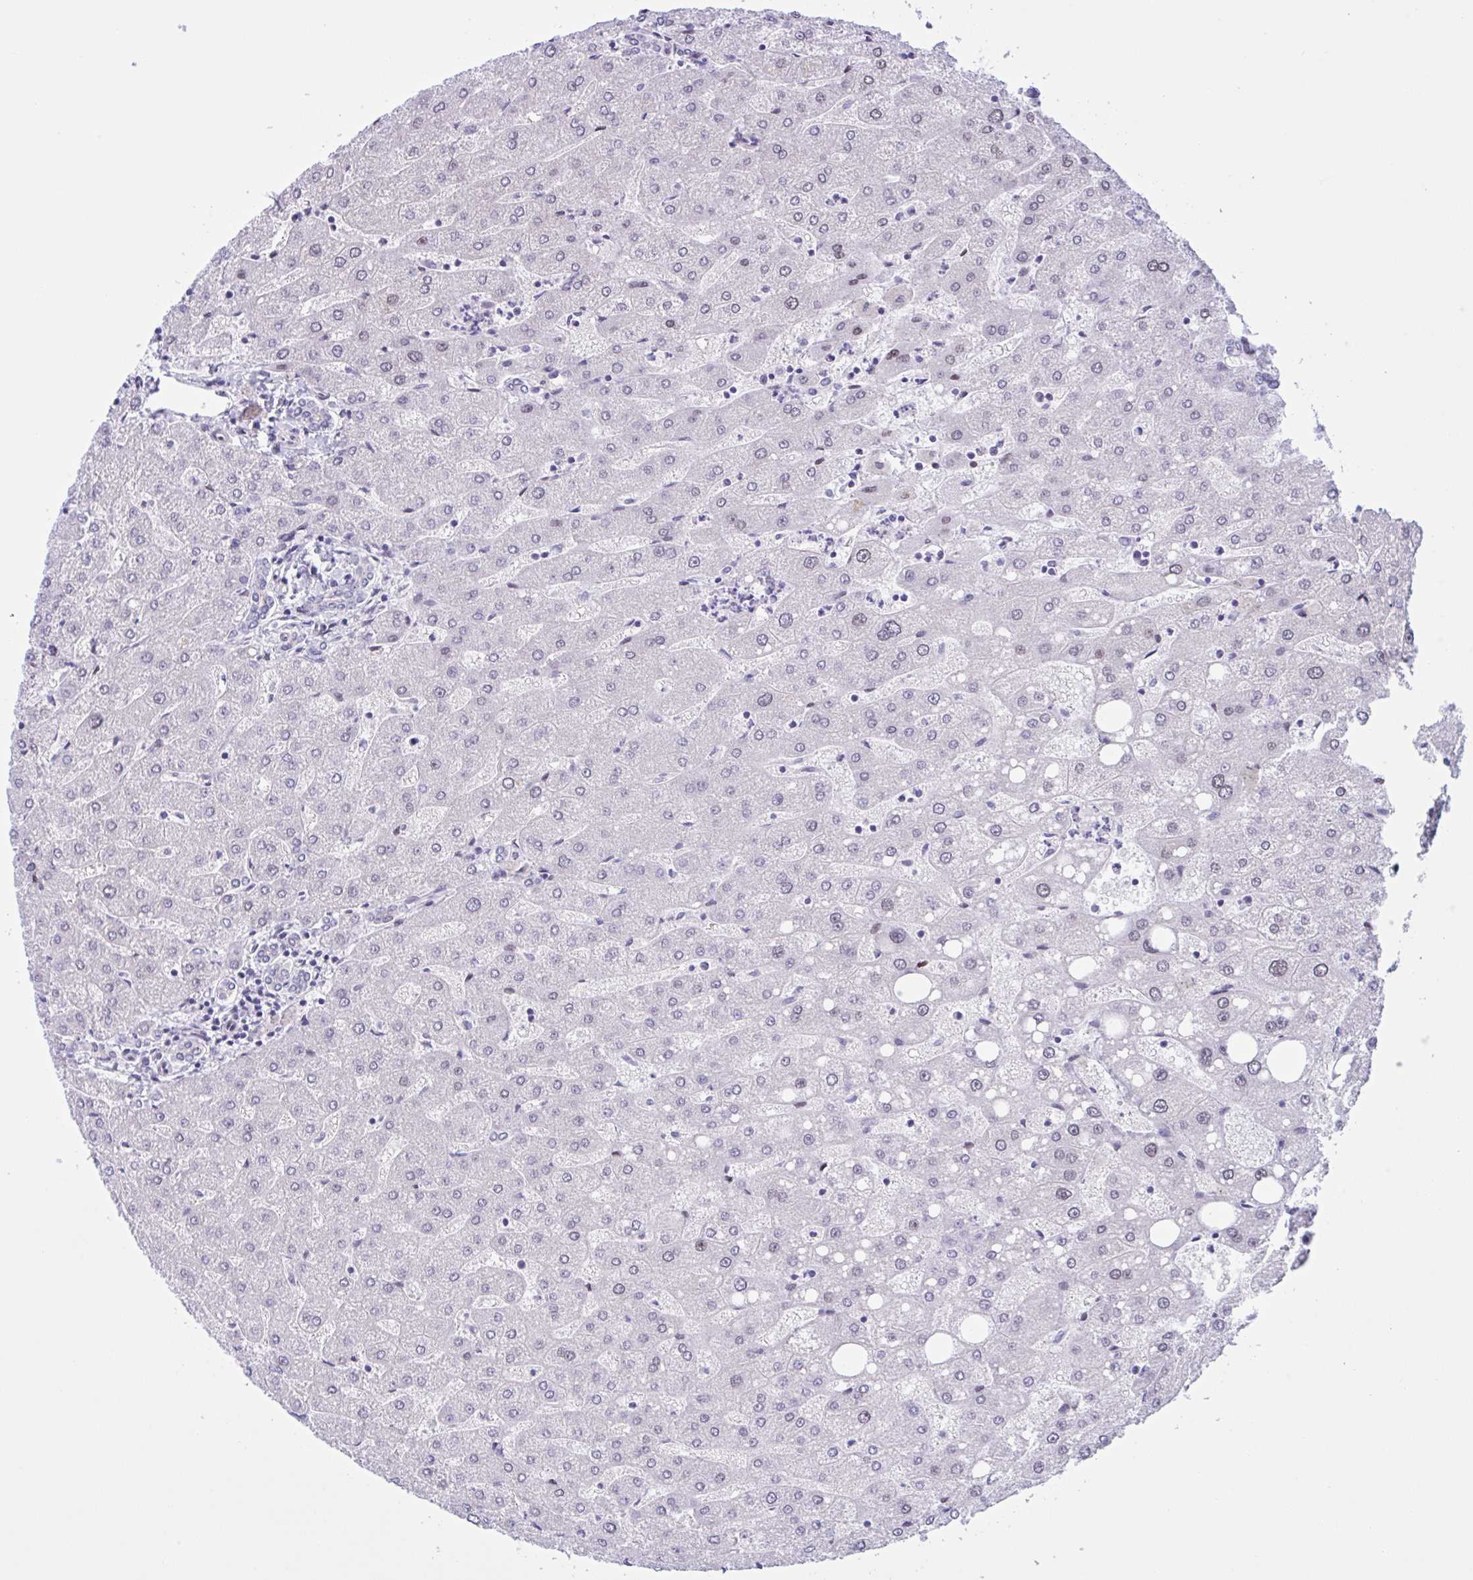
{"staining": {"intensity": "negative", "quantity": "none", "location": "none"}, "tissue": "liver", "cell_type": "Cholangiocytes", "image_type": "normal", "snomed": [{"axis": "morphology", "description": "Normal tissue, NOS"}, {"axis": "topography", "description": "Liver"}], "caption": "A photomicrograph of human liver is negative for staining in cholangiocytes. (Stains: DAB (3,3'-diaminobenzidine) immunohistochemistry (IHC) with hematoxylin counter stain, Microscopy: brightfield microscopy at high magnification).", "gene": "AHCYL2", "patient": {"sex": "male", "age": 67}}